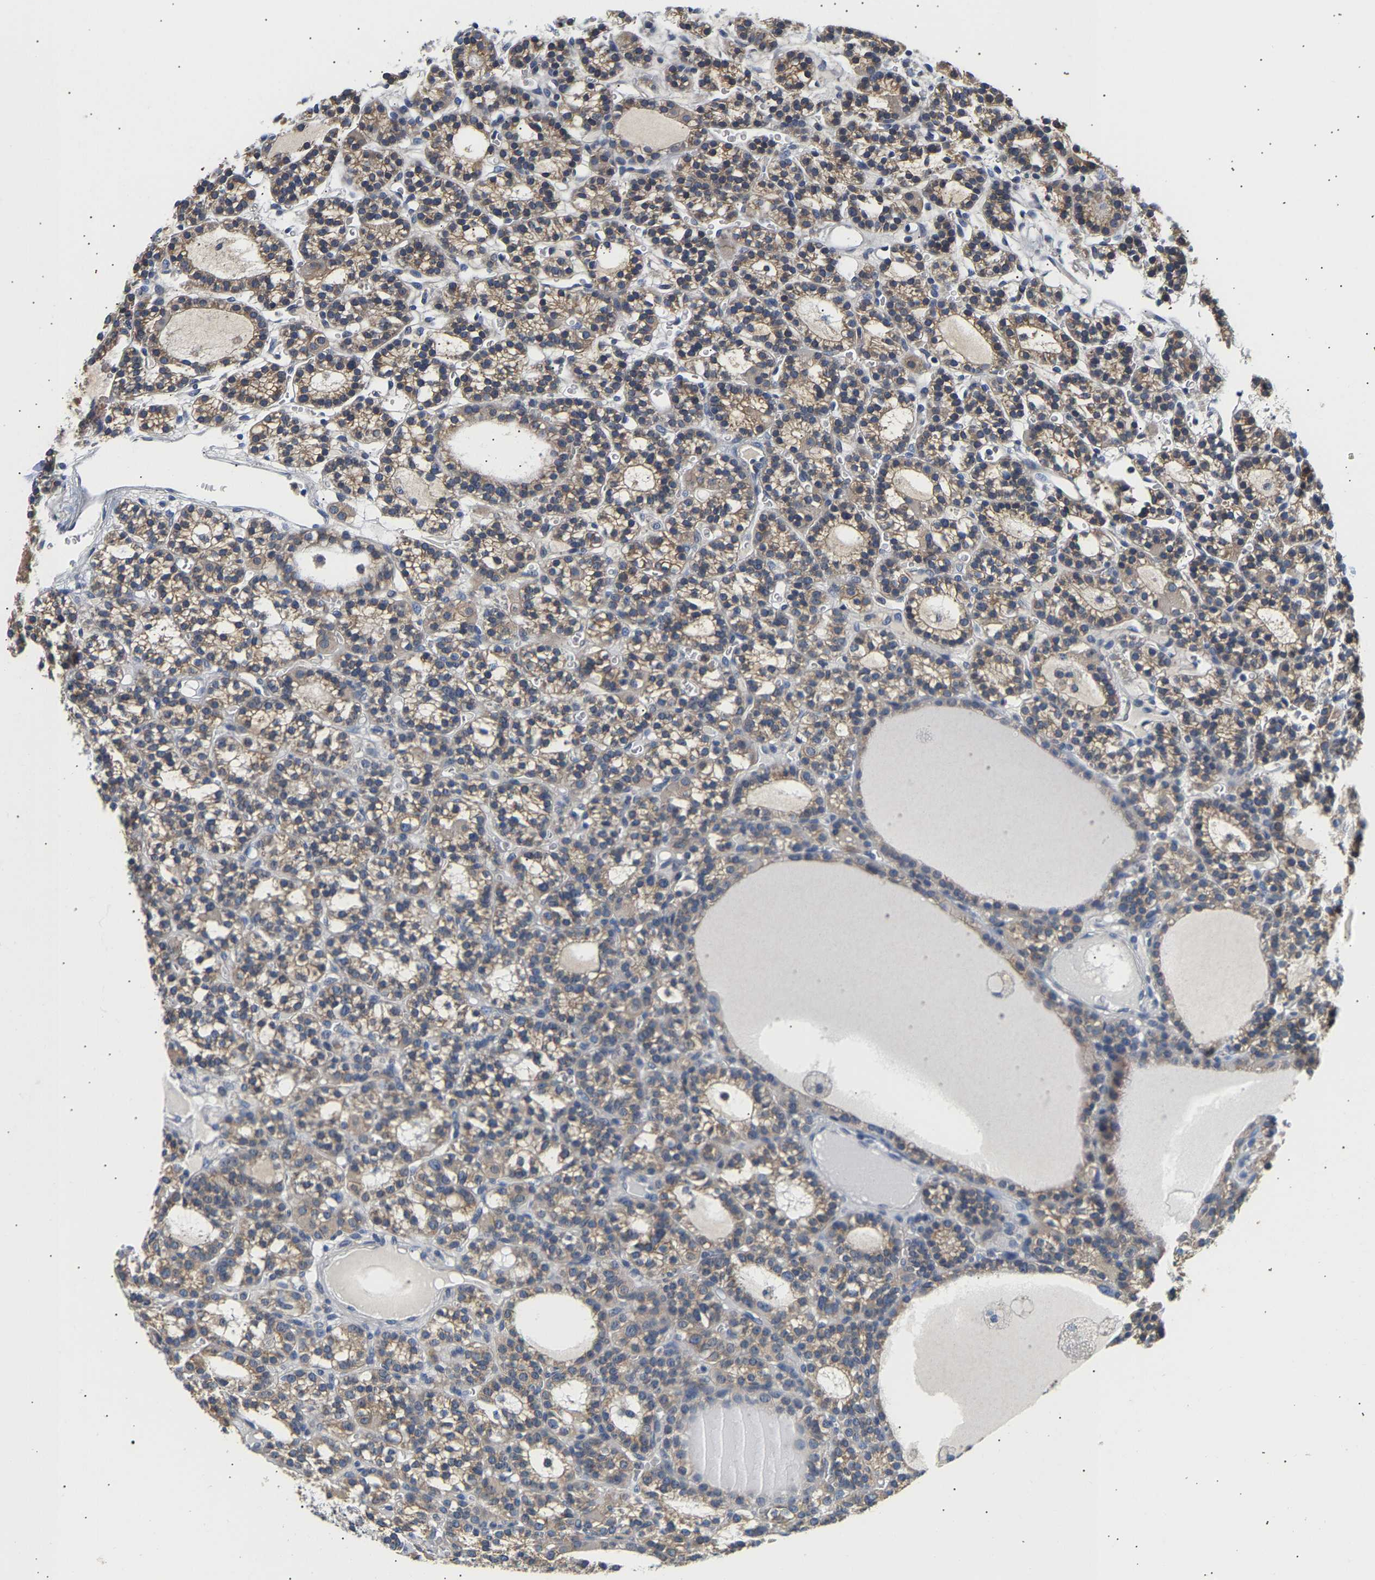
{"staining": {"intensity": "weak", "quantity": ">75%", "location": "cytoplasmic/membranous"}, "tissue": "parathyroid gland", "cell_type": "Glandular cells", "image_type": "normal", "snomed": [{"axis": "morphology", "description": "Normal tissue, NOS"}, {"axis": "morphology", "description": "Adenoma, NOS"}, {"axis": "topography", "description": "Parathyroid gland"}], "caption": "Normal parathyroid gland shows weak cytoplasmic/membranous expression in approximately >75% of glandular cells, visualized by immunohistochemistry.", "gene": "PPID", "patient": {"sex": "female", "age": 58}}